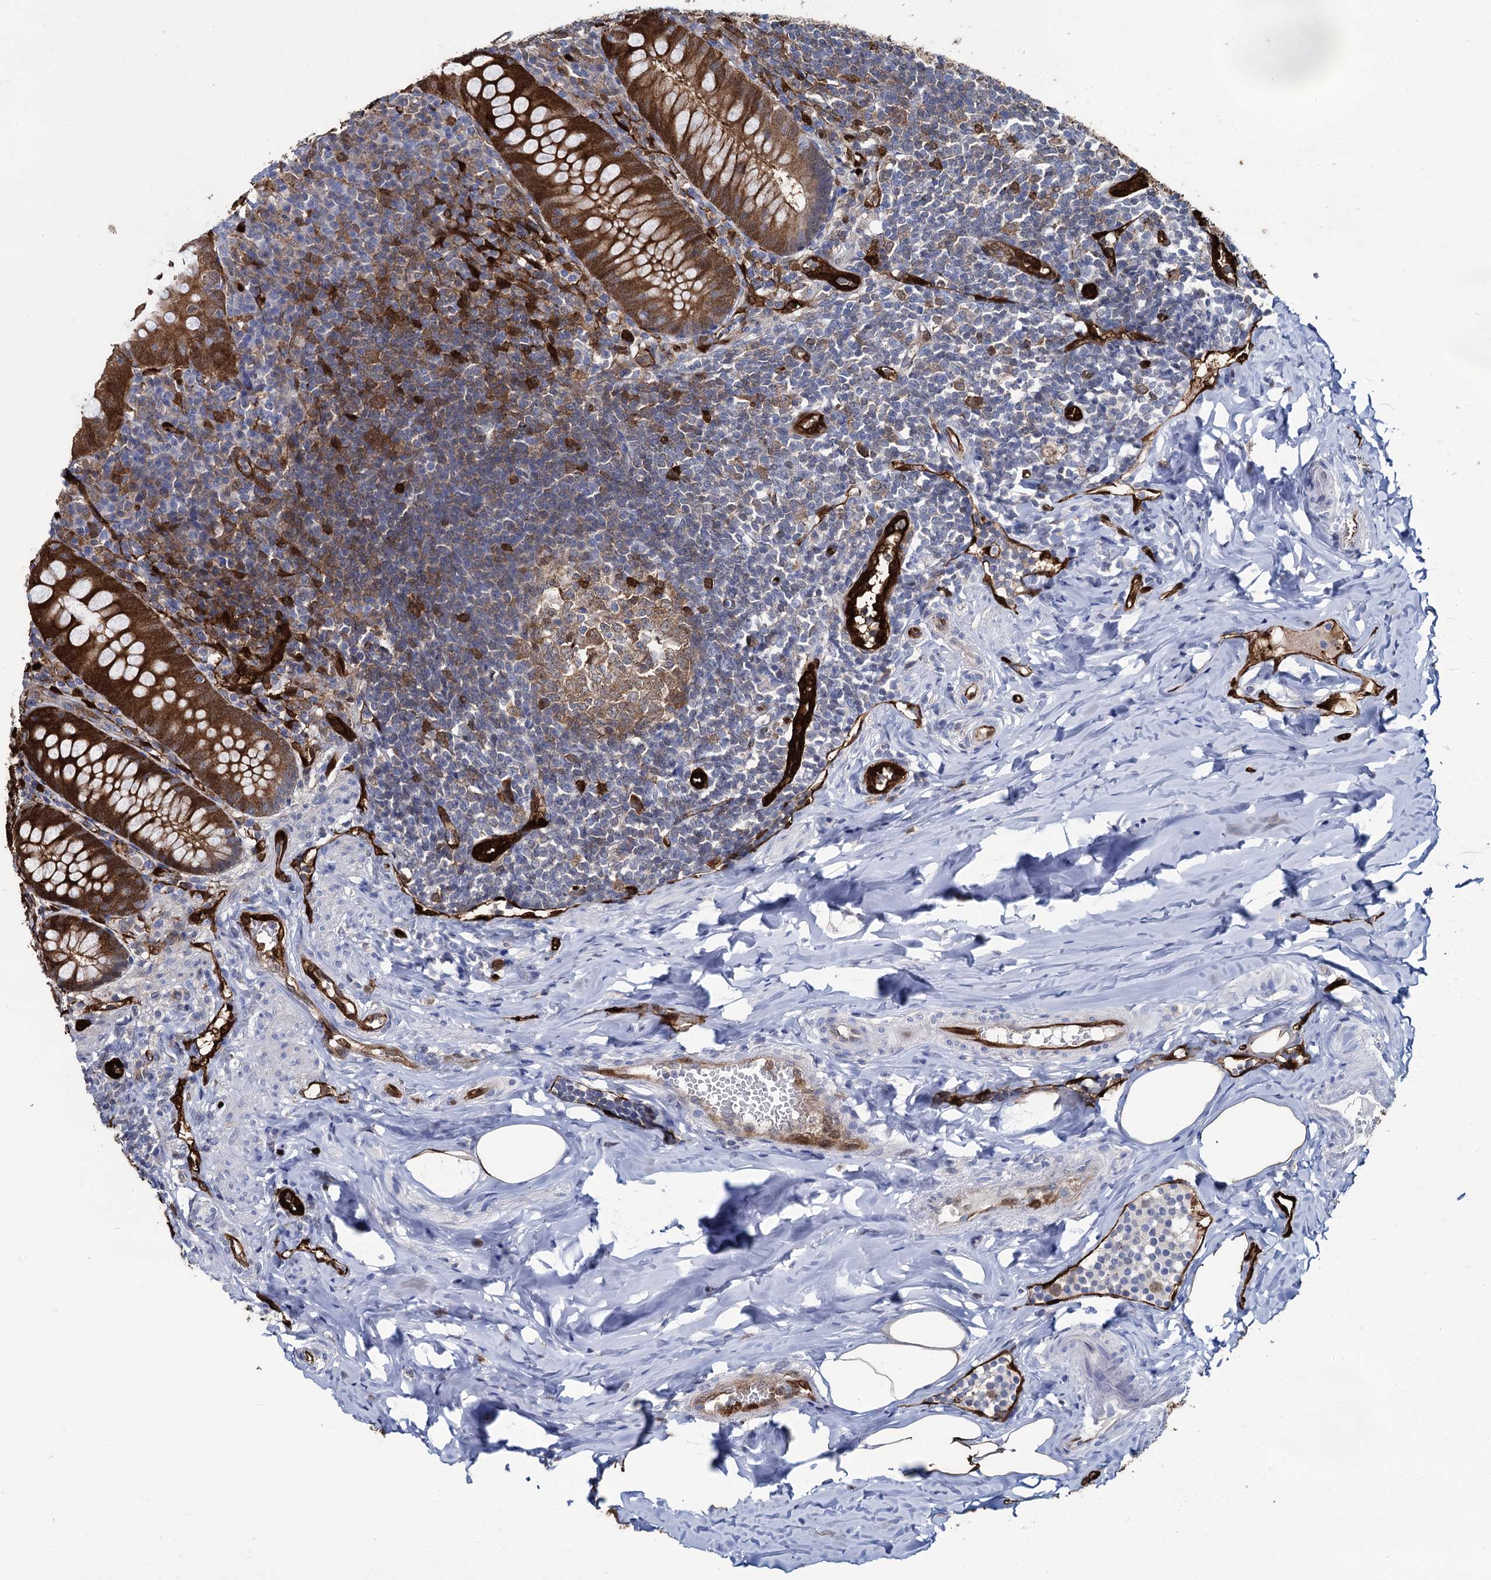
{"staining": {"intensity": "strong", "quantity": ">75%", "location": "cytoplasmic/membranous"}, "tissue": "appendix", "cell_type": "Glandular cells", "image_type": "normal", "snomed": [{"axis": "morphology", "description": "Normal tissue, NOS"}, {"axis": "topography", "description": "Appendix"}], "caption": "Glandular cells exhibit high levels of strong cytoplasmic/membranous positivity in about >75% of cells in benign human appendix. The staining is performed using DAB brown chromogen to label protein expression. The nuclei are counter-stained blue using hematoxylin.", "gene": "FABP5", "patient": {"sex": "female", "age": 33}}